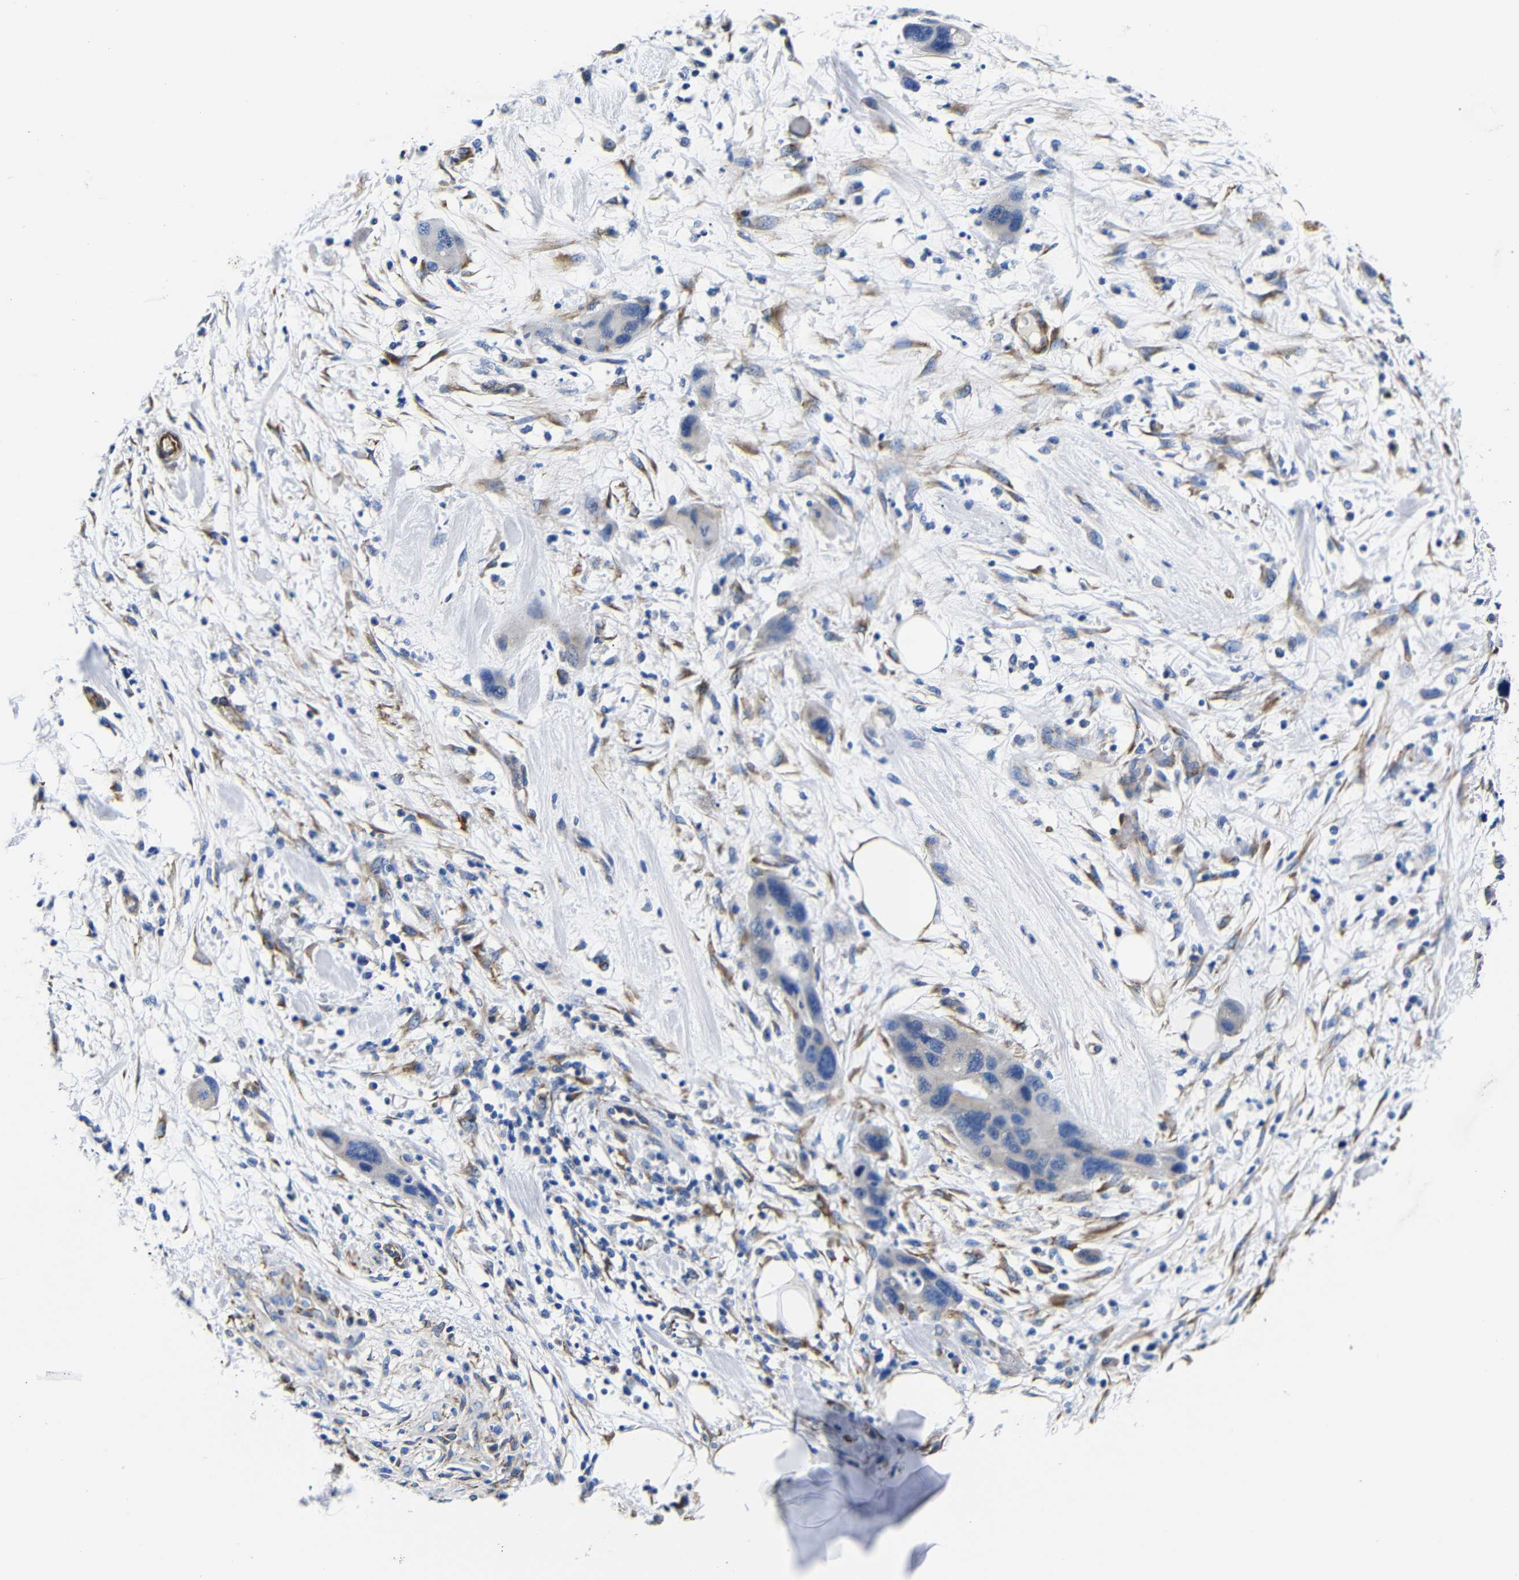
{"staining": {"intensity": "negative", "quantity": "none", "location": "none"}, "tissue": "pancreatic cancer", "cell_type": "Tumor cells", "image_type": "cancer", "snomed": [{"axis": "morphology", "description": "Adenocarcinoma, NOS"}, {"axis": "topography", "description": "Pancreas"}], "caption": "Immunohistochemistry photomicrograph of neoplastic tissue: human pancreatic cancer (adenocarcinoma) stained with DAB displays no significant protein expression in tumor cells.", "gene": "LRIG1", "patient": {"sex": "female", "age": 71}}